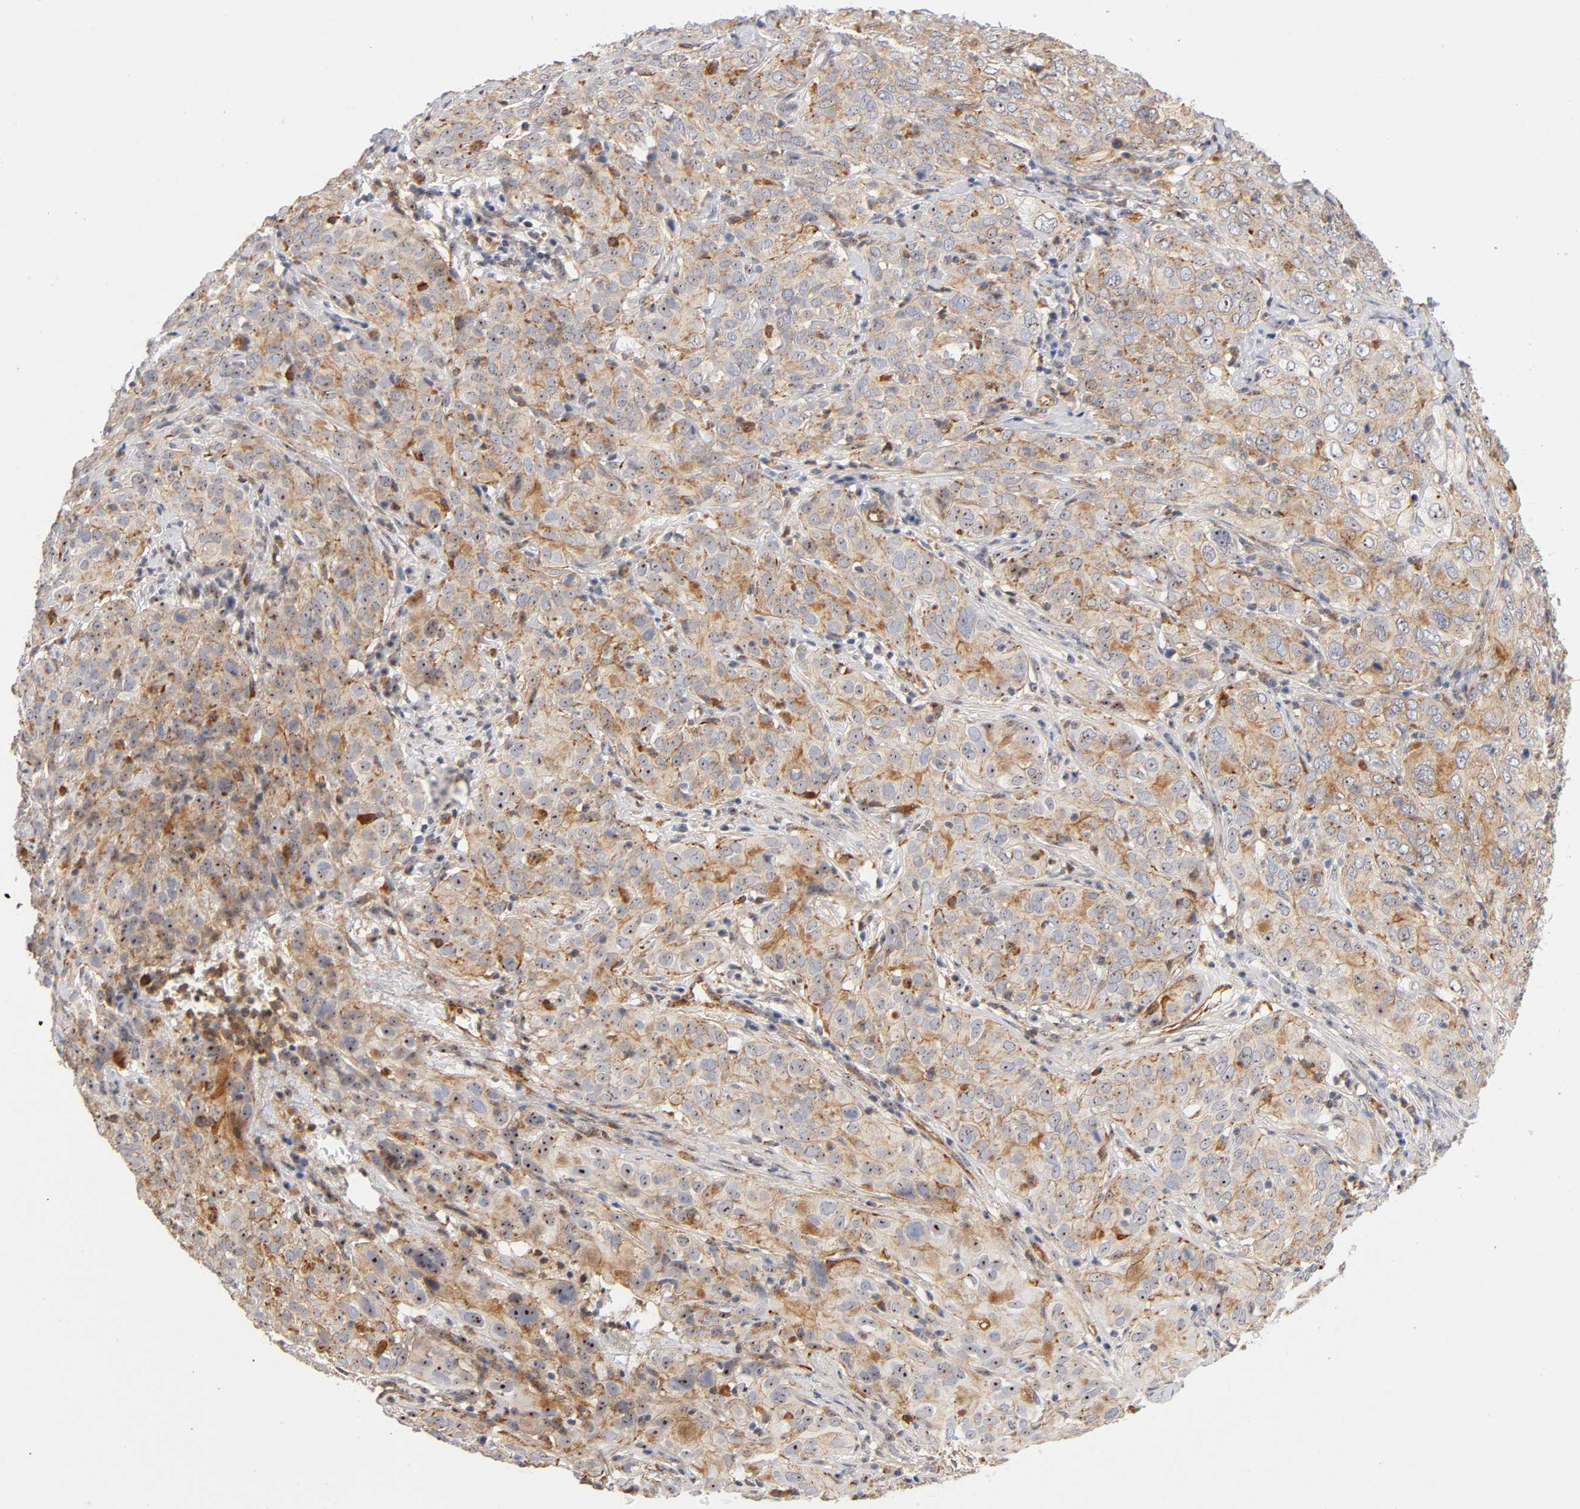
{"staining": {"intensity": "moderate", "quantity": ">75%", "location": "cytoplasmic/membranous,nuclear"}, "tissue": "cervical cancer", "cell_type": "Tumor cells", "image_type": "cancer", "snomed": [{"axis": "morphology", "description": "Squamous cell carcinoma, NOS"}, {"axis": "topography", "description": "Cervix"}], "caption": "Cervical cancer (squamous cell carcinoma) stained with a brown dye displays moderate cytoplasmic/membranous and nuclear positive positivity in about >75% of tumor cells.", "gene": "PLD1", "patient": {"sex": "female", "age": 38}}